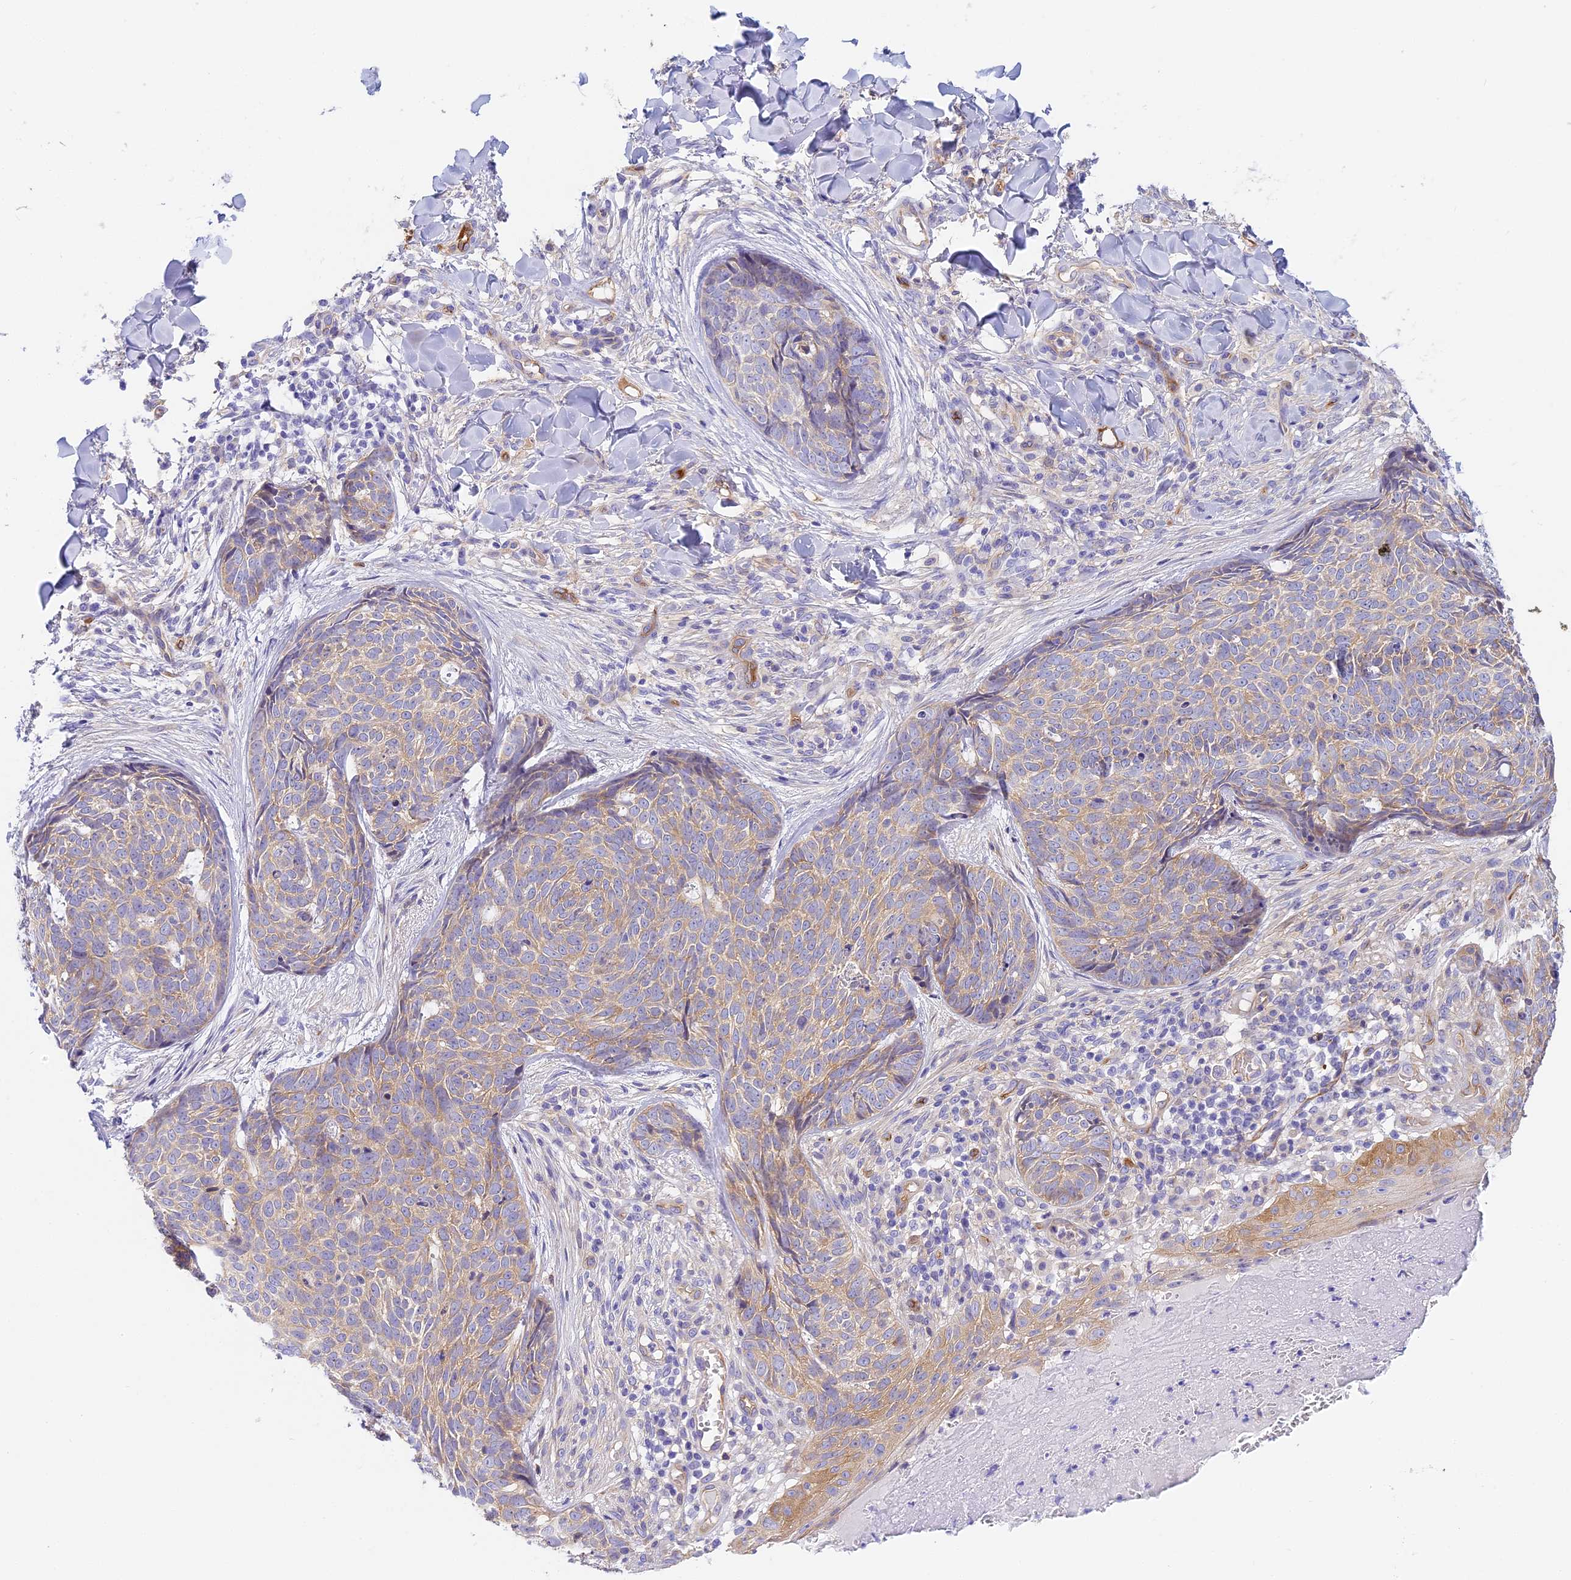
{"staining": {"intensity": "weak", "quantity": "25%-75%", "location": "cytoplasmic/membranous"}, "tissue": "skin cancer", "cell_type": "Tumor cells", "image_type": "cancer", "snomed": [{"axis": "morphology", "description": "Basal cell carcinoma"}, {"axis": "topography", "description": "Skin"}], "caption": "Human basal cell carcinoma (skin) stained with a brown dye displays weak cytoplasmic/membranous positive expression in about 25%-75% of tumor cells.", "gene": "HOMER3", "patient": {"sex": "female", "age": 61}}